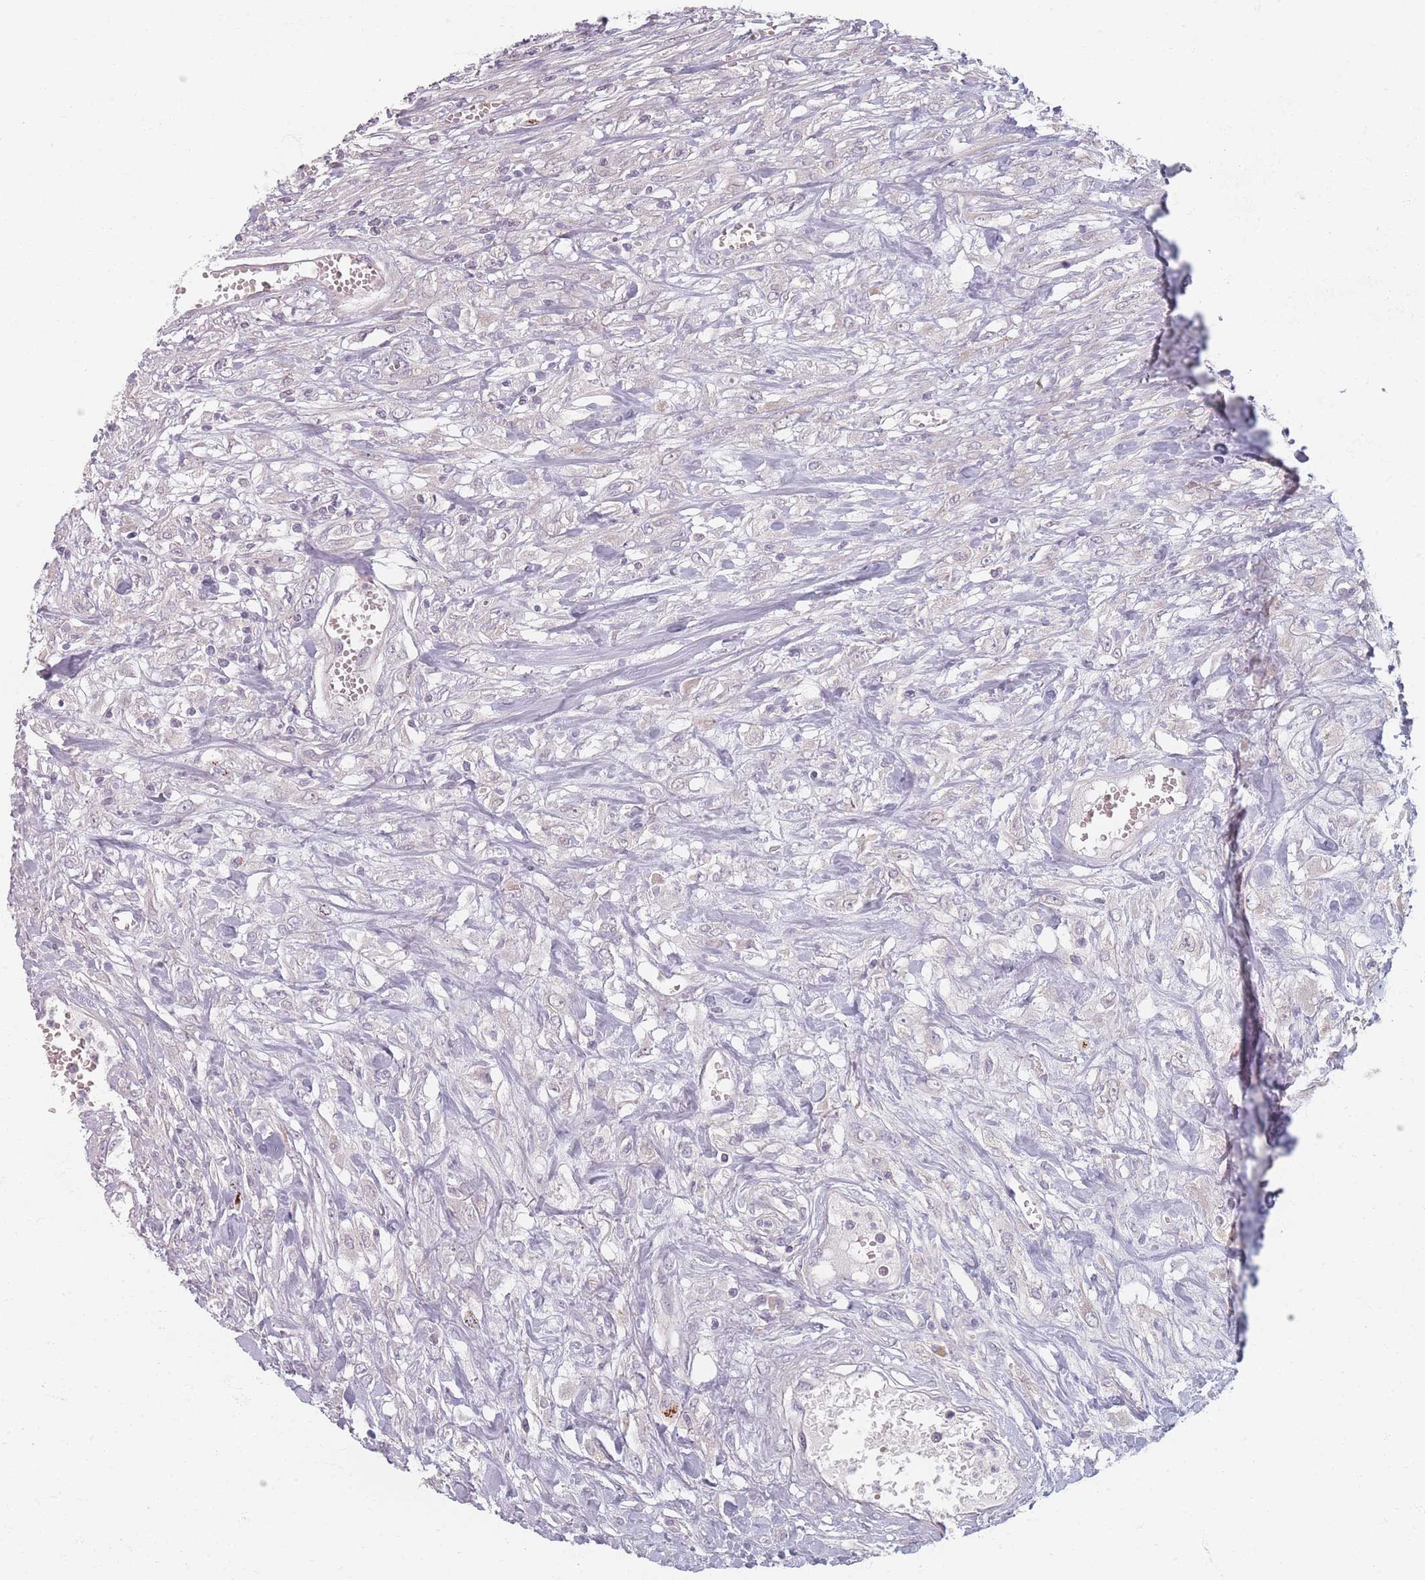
{"staining": {"intensity": "negative", "quantity": "none", "location": "none"}, "tissue": "urothelial cancer", "cell_type": "Tumor cells", "image_type": "cancer", "snomed": [{"axis": "morphology", "description": "Urothelial carcinoma, High grade"}, {"axis": "topography", "description": "Urinary bladder"}], "caption": "DAB immunohistochemical staining of urothelial cancer exhibits no significant expression in tumor cells. (Immunohistochemistry, brightfield microscopy, high magnification).", "gene": "TMOD1", "patient": {"sex": "male", "age": 57}}